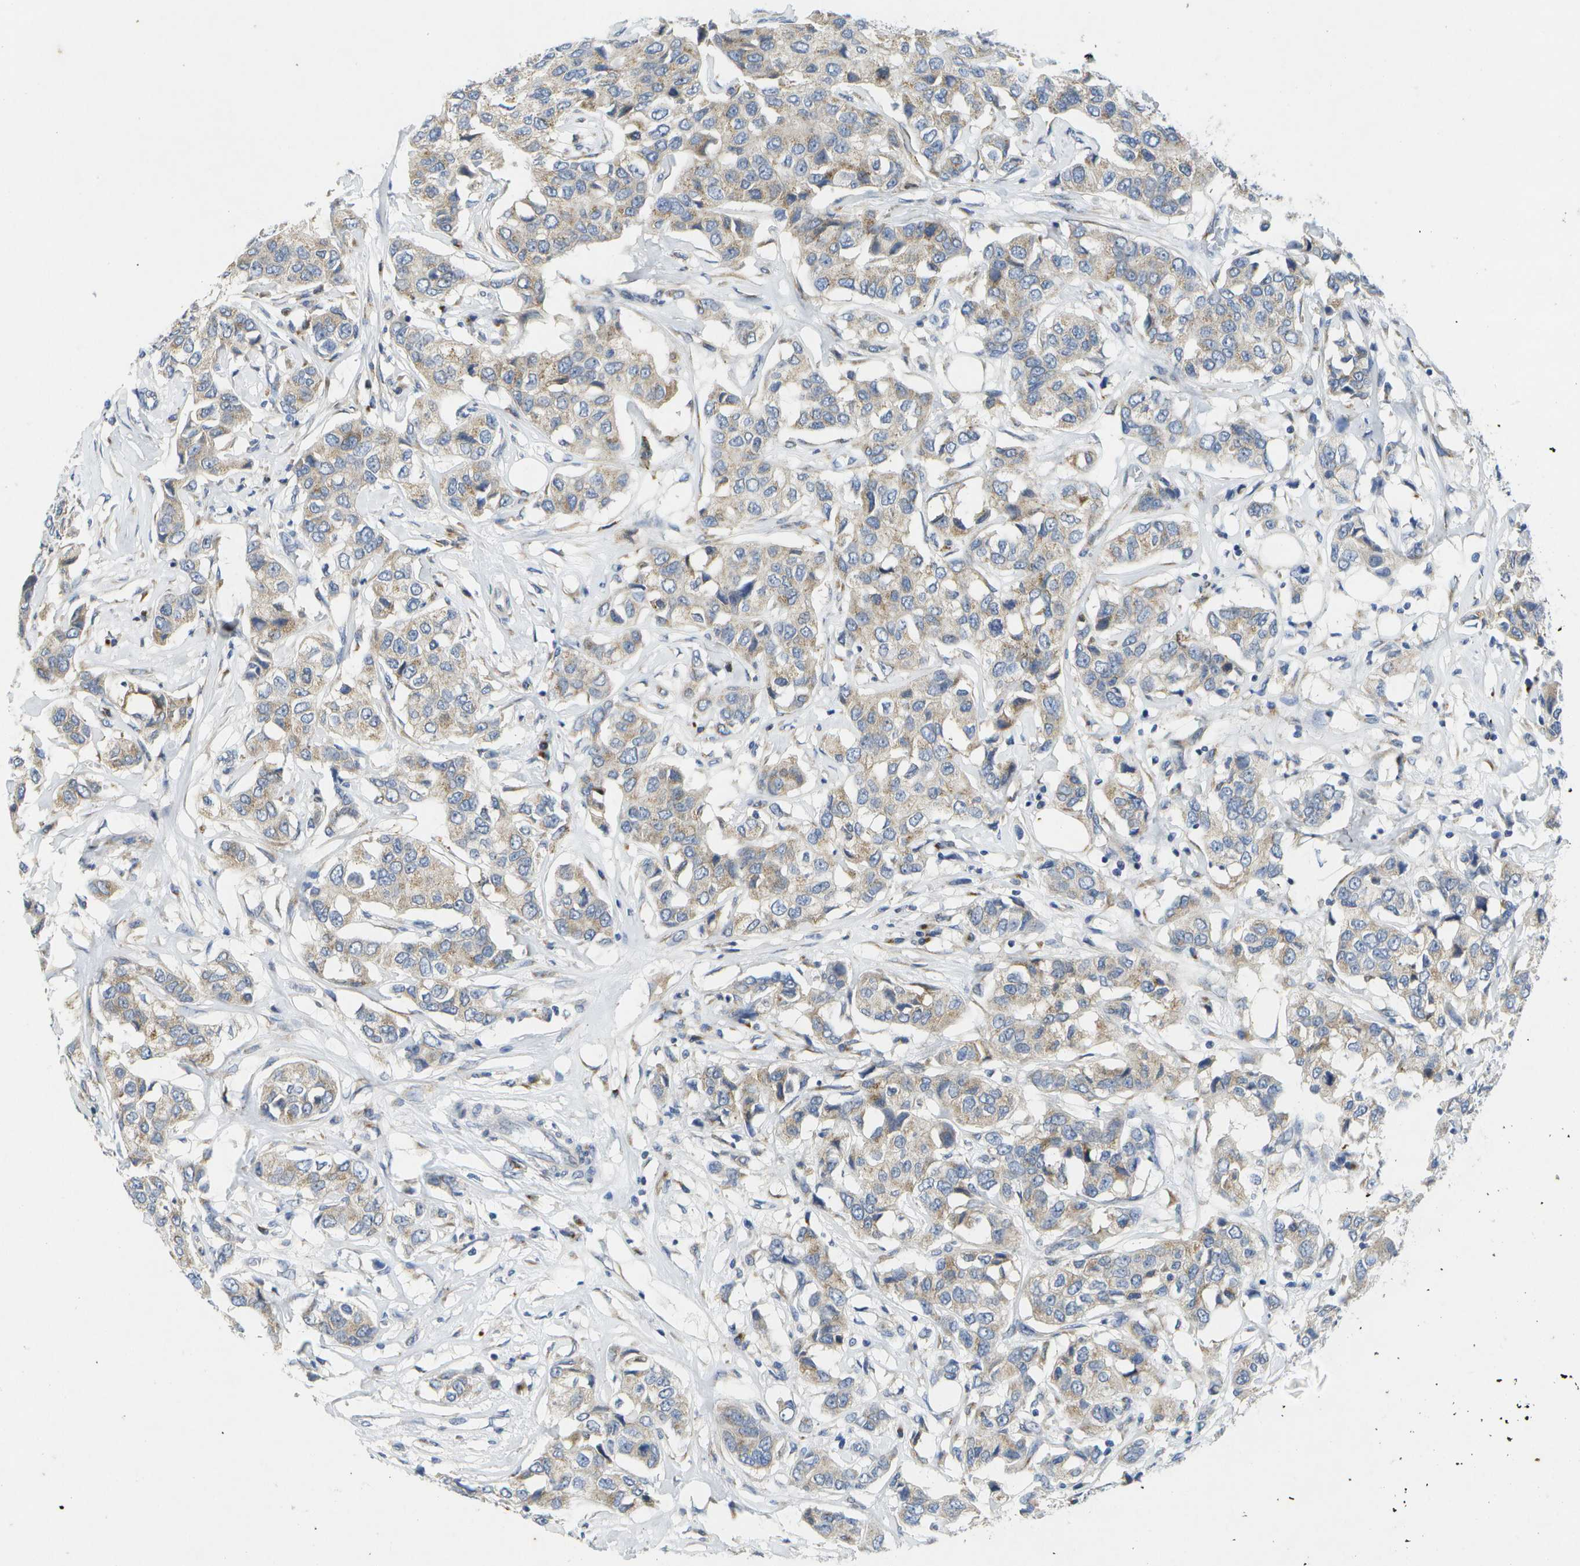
{"staining": {"intensity": "weak", "quantity": ">75%", "location": "cytoplasmic/membranous"}, "tissue": "breast cancer", "cell_type": "Tumor cells", "image_type": "cancer", "snomed": [{"axis": "morphology", "description": "Duct carcinoma"}, {"axis": "topography", "description": "Breast"}], "caption": "The image exhibits immunohistochemical staining of breast cancer. There is weak cytoplasmic/membranous positivity is appreciated in about >75% of tumor cells. (brown staining indicates protein expression, while blue staining denotes nuclei).", "gene": "KDELR1", "patient": {"sex": "female", "age": 80}}